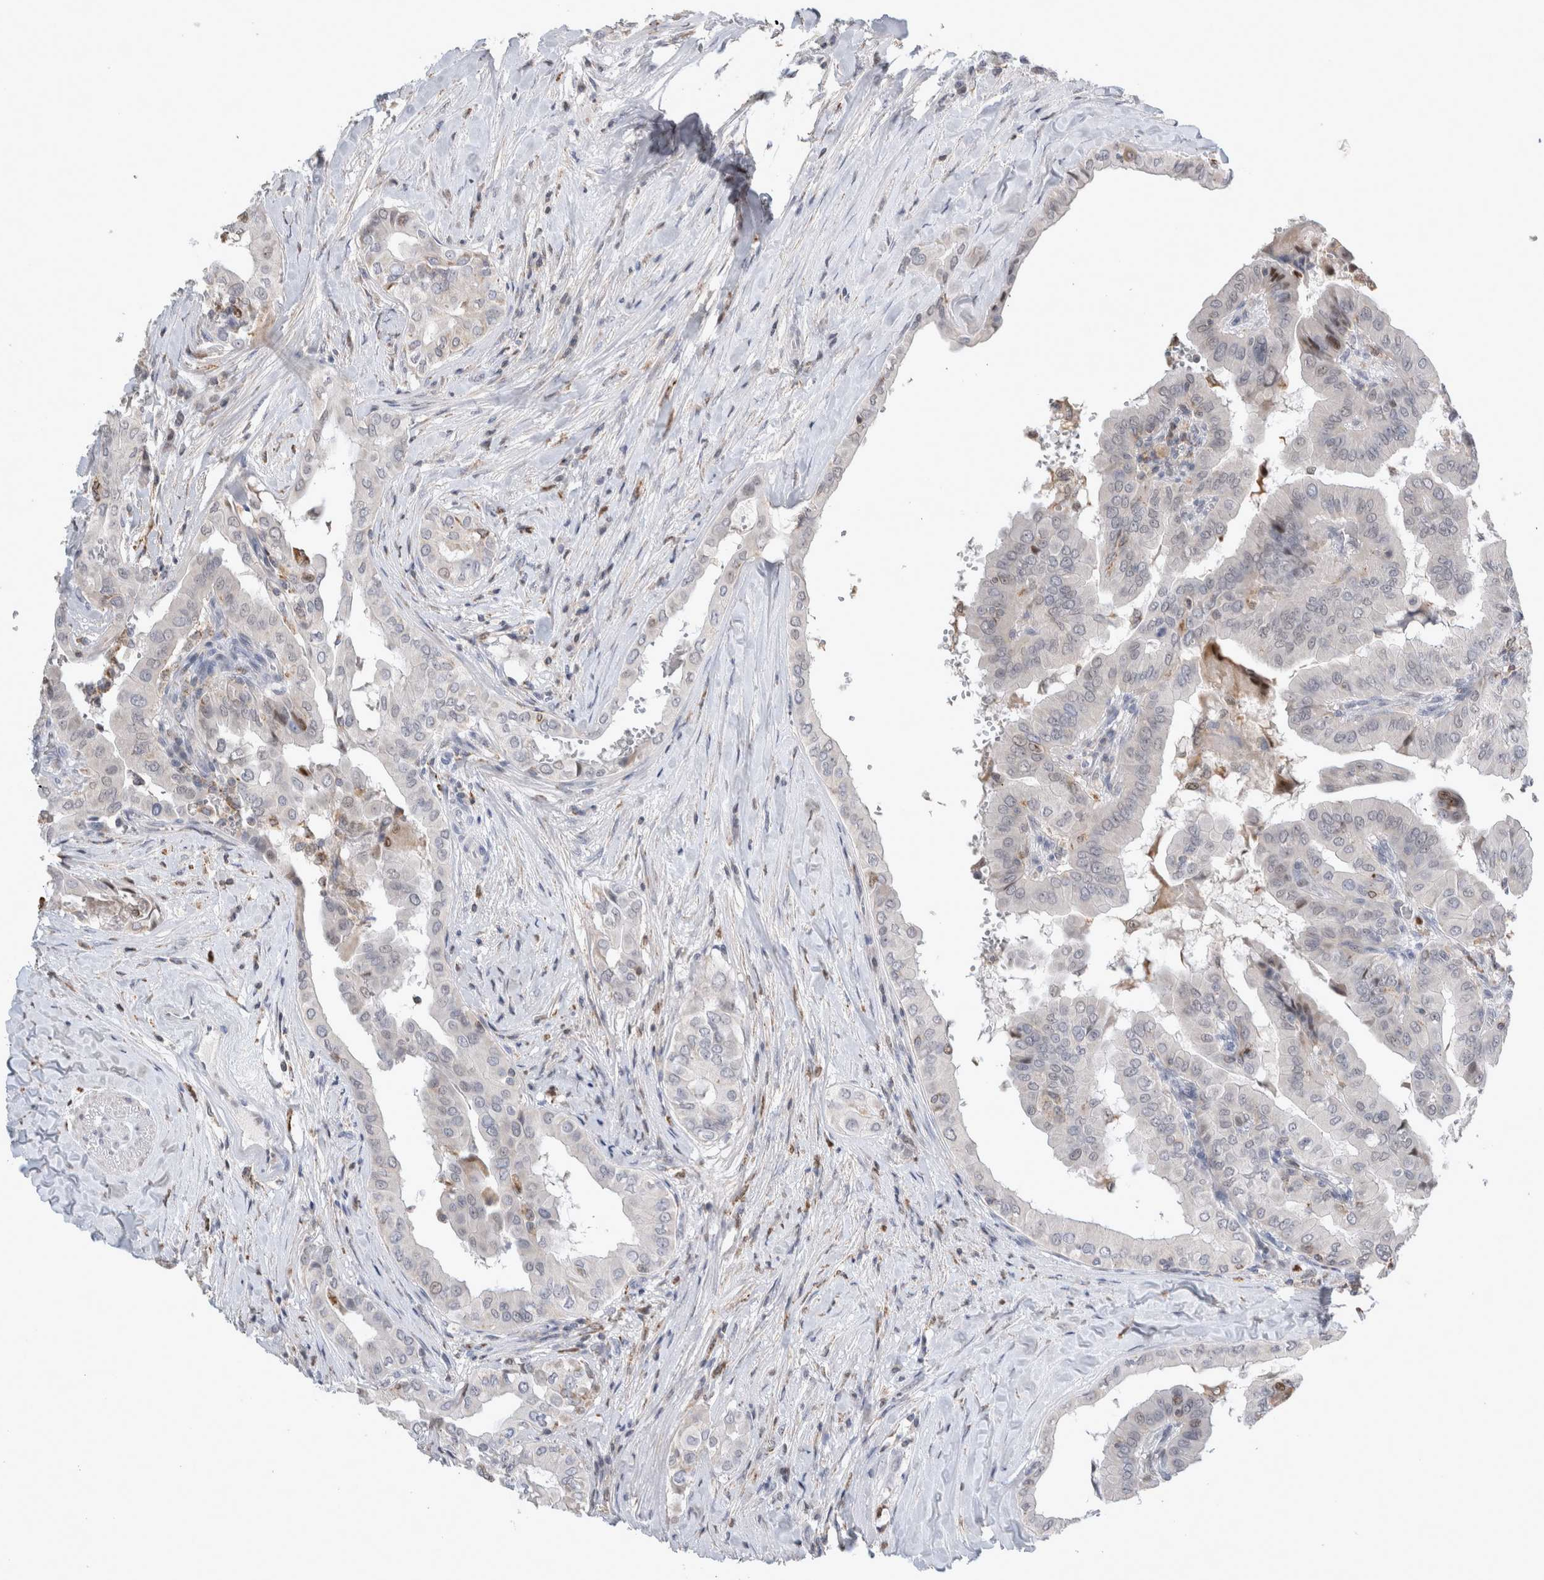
{"staining": {"intensity": "negative", "quantity": "none", "location": "none"}, "tissue": "thyroid cancer", "cell_type": "Tumor cells", "image_type": "cancer", "snomed": [{"axis": "morphology", "description": "Papillary adenocarcinoma, NOS"}, {"axis": "topography", "description": "Thyroid gland"}], "caption": "Micrograph shows no significant protein staining in tumor cells of papillary adenocarcinoma (thyroid).", "gene": "AGMAT", "patient": {"sex": "male", "age": 33}}